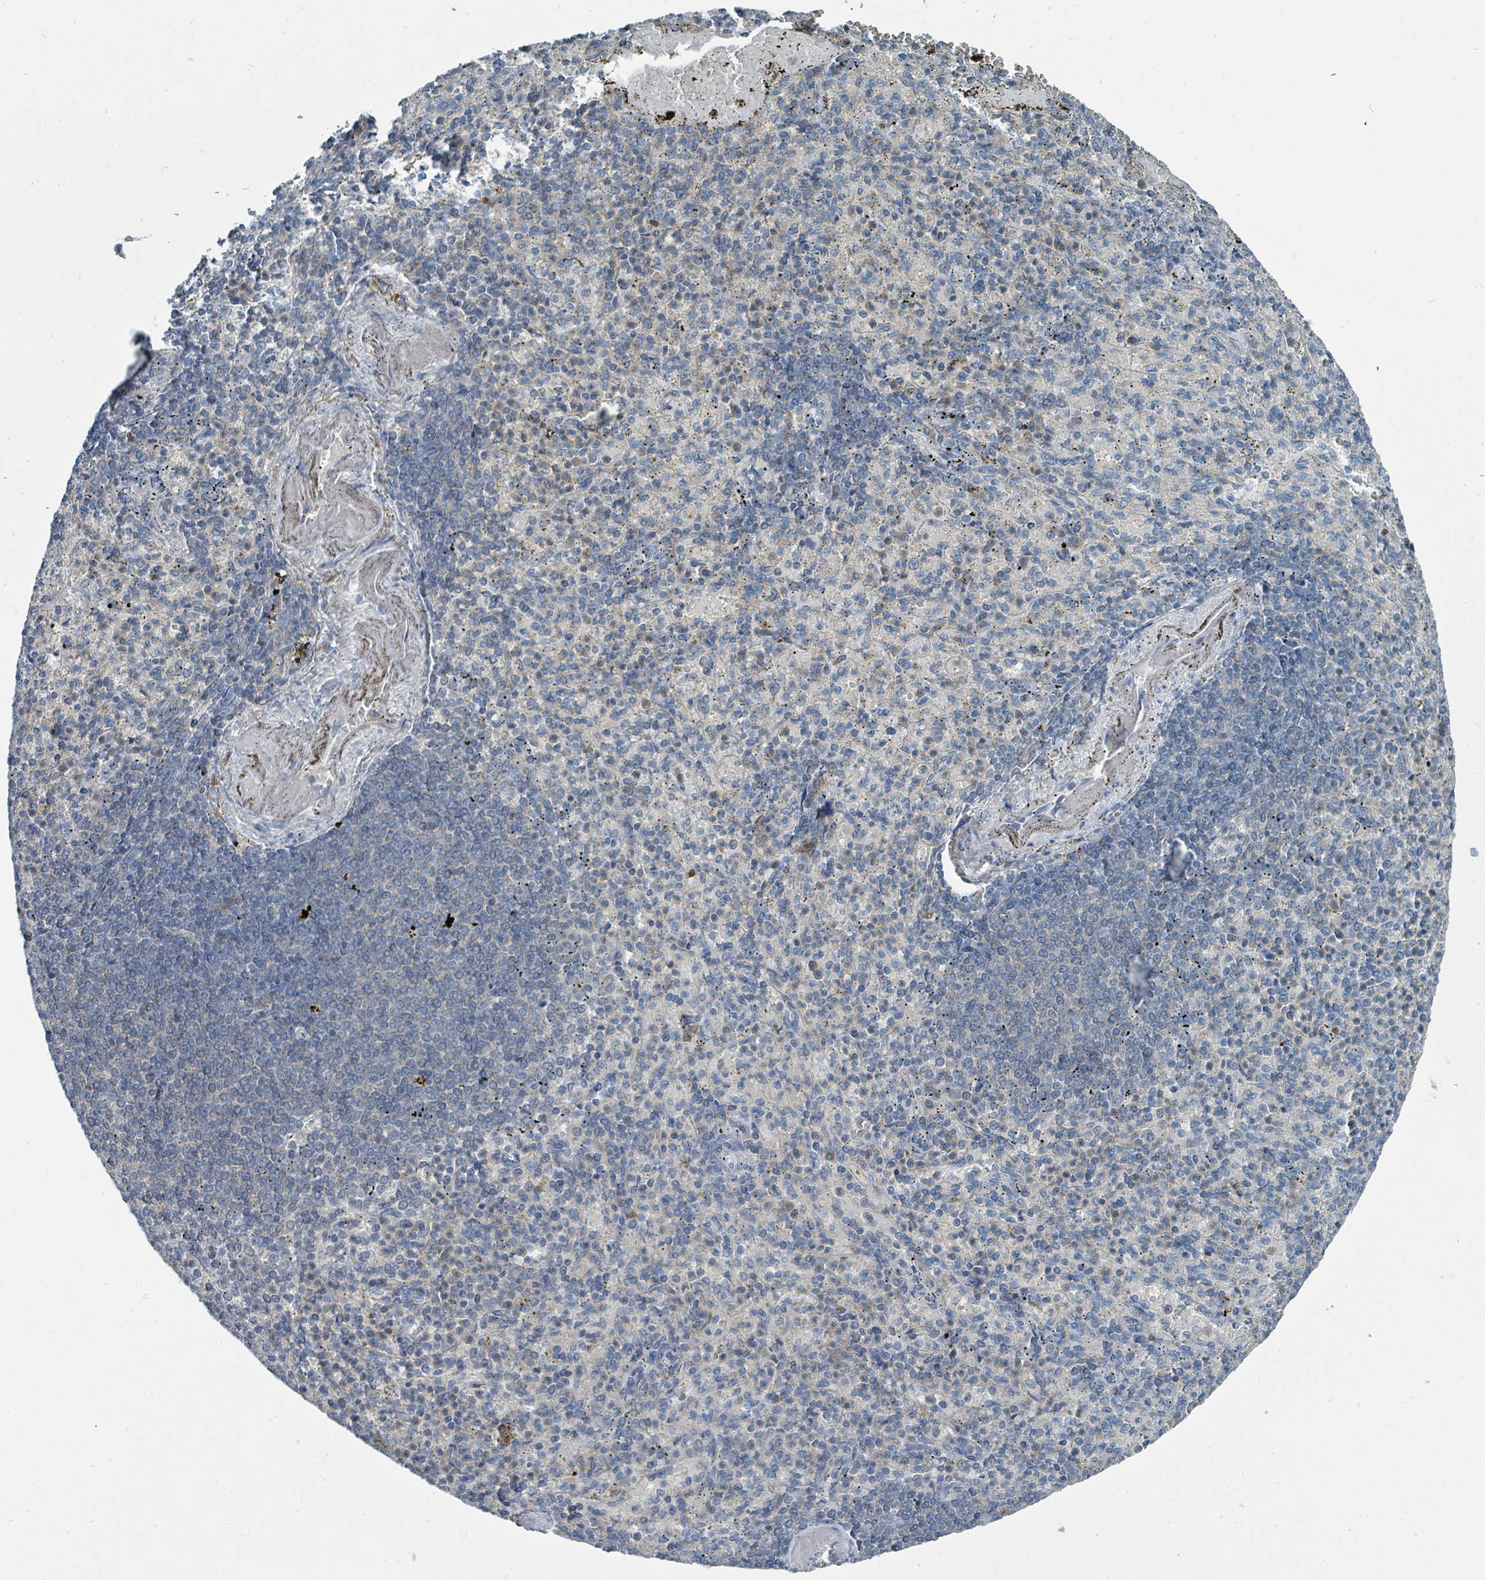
{"staining": {"intensity": "negative", "quantity": "none", "location": "none"}, "tissue": "spleen", "cell_type": "Cells in red pulp", "image_type": "normal", "snomed": [{"axis": "morphology", "description": "Normal tissue, NOS"}, {"axis": "topography", "description": "Spleen"}], "caption": "IHC histopathology image of benign spleen stained for a protein (brown), which exhibits no positivity in cells in red pulp.", "gene": "SLC25A23", "patient": {"sex": "female", "age": 74}}